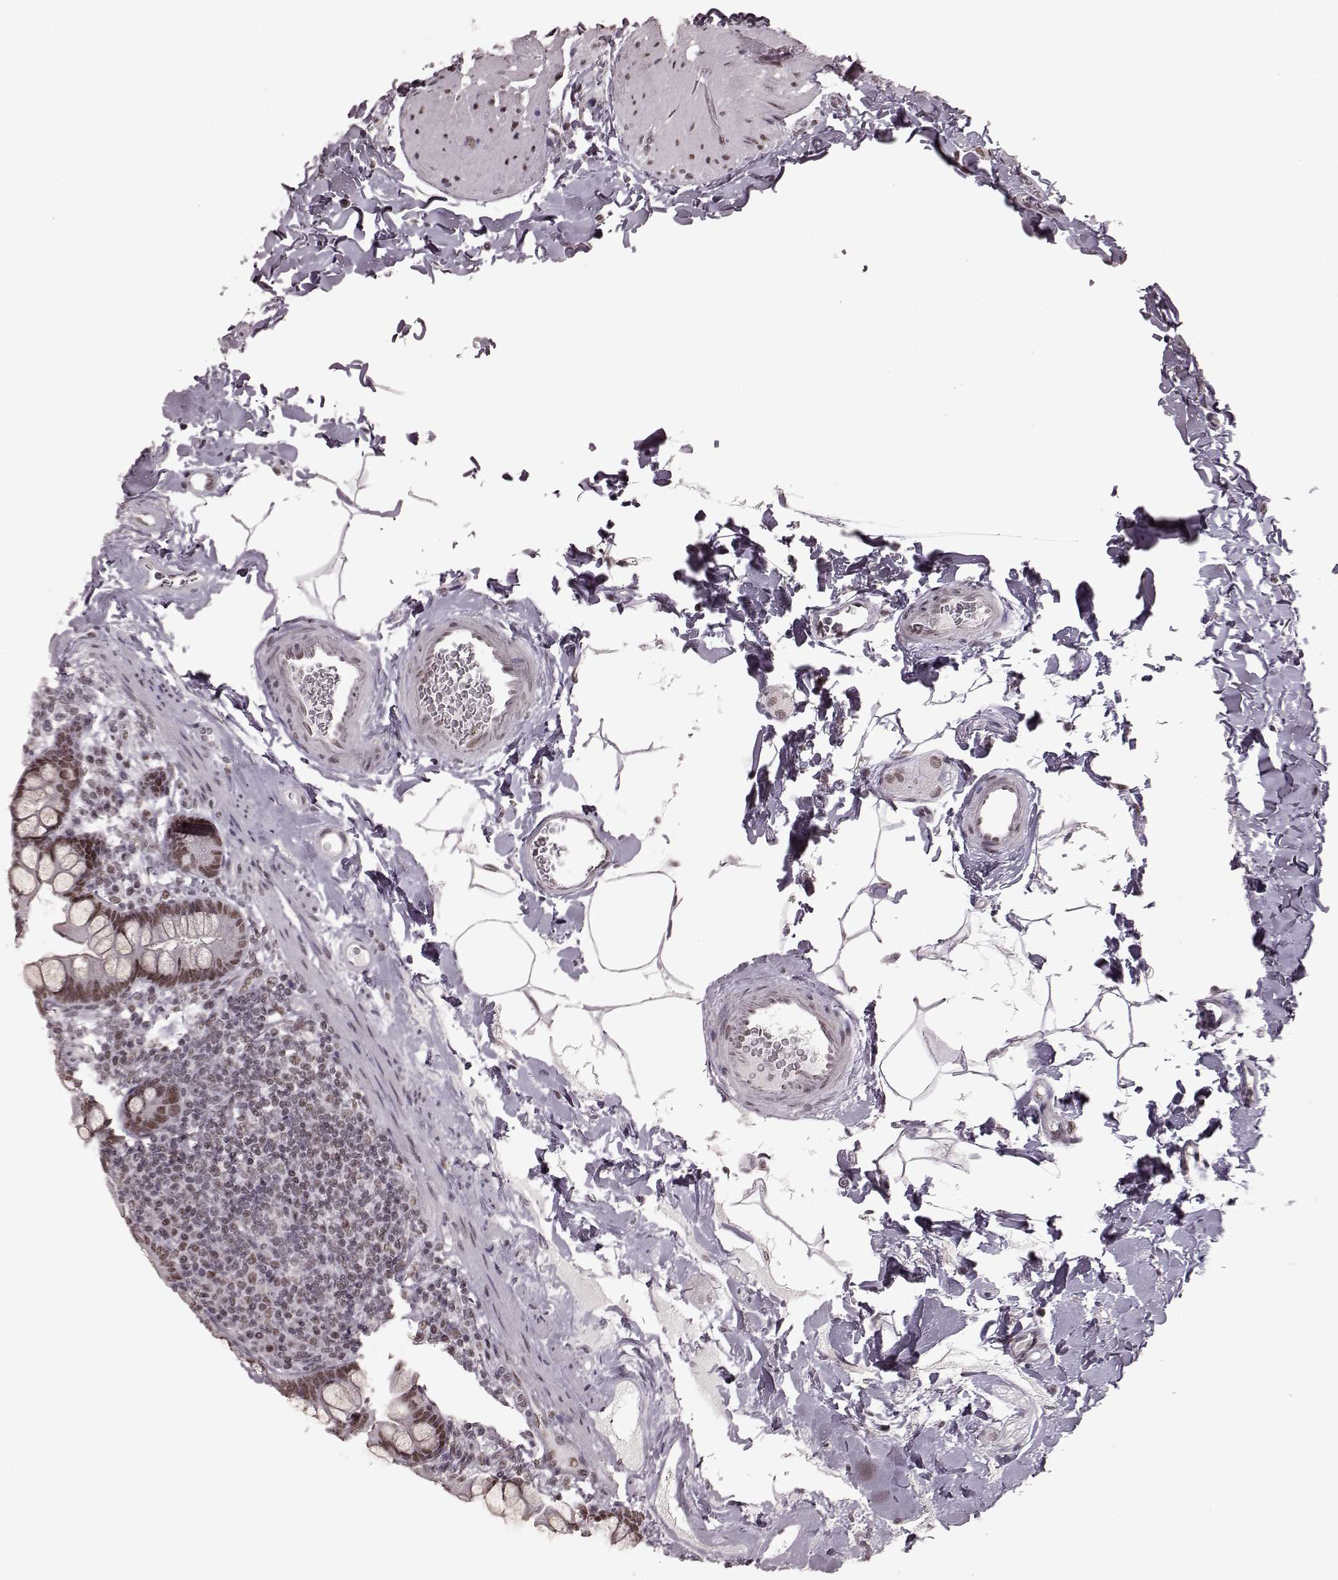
{"staining": {"intensity": "strong", "quantity": ">75%", "location": "nuclear"}, "tissue": "small intestine", "cell_type": "Glandular cells", "image_type": "normal", "snomed": [{"axis": "morphology", "description": "Normal tissue, NOS"}, {"axis": "topography", "description": "Small intestine"}], "caption": "About >75% of glandular cells in unremarkable human small intestine reveal strong nuclear protein expression as visualized by brown immunohistochemical staining.", "gene": "NR2C1", "patient": {"sex": "female", "age": 56}}